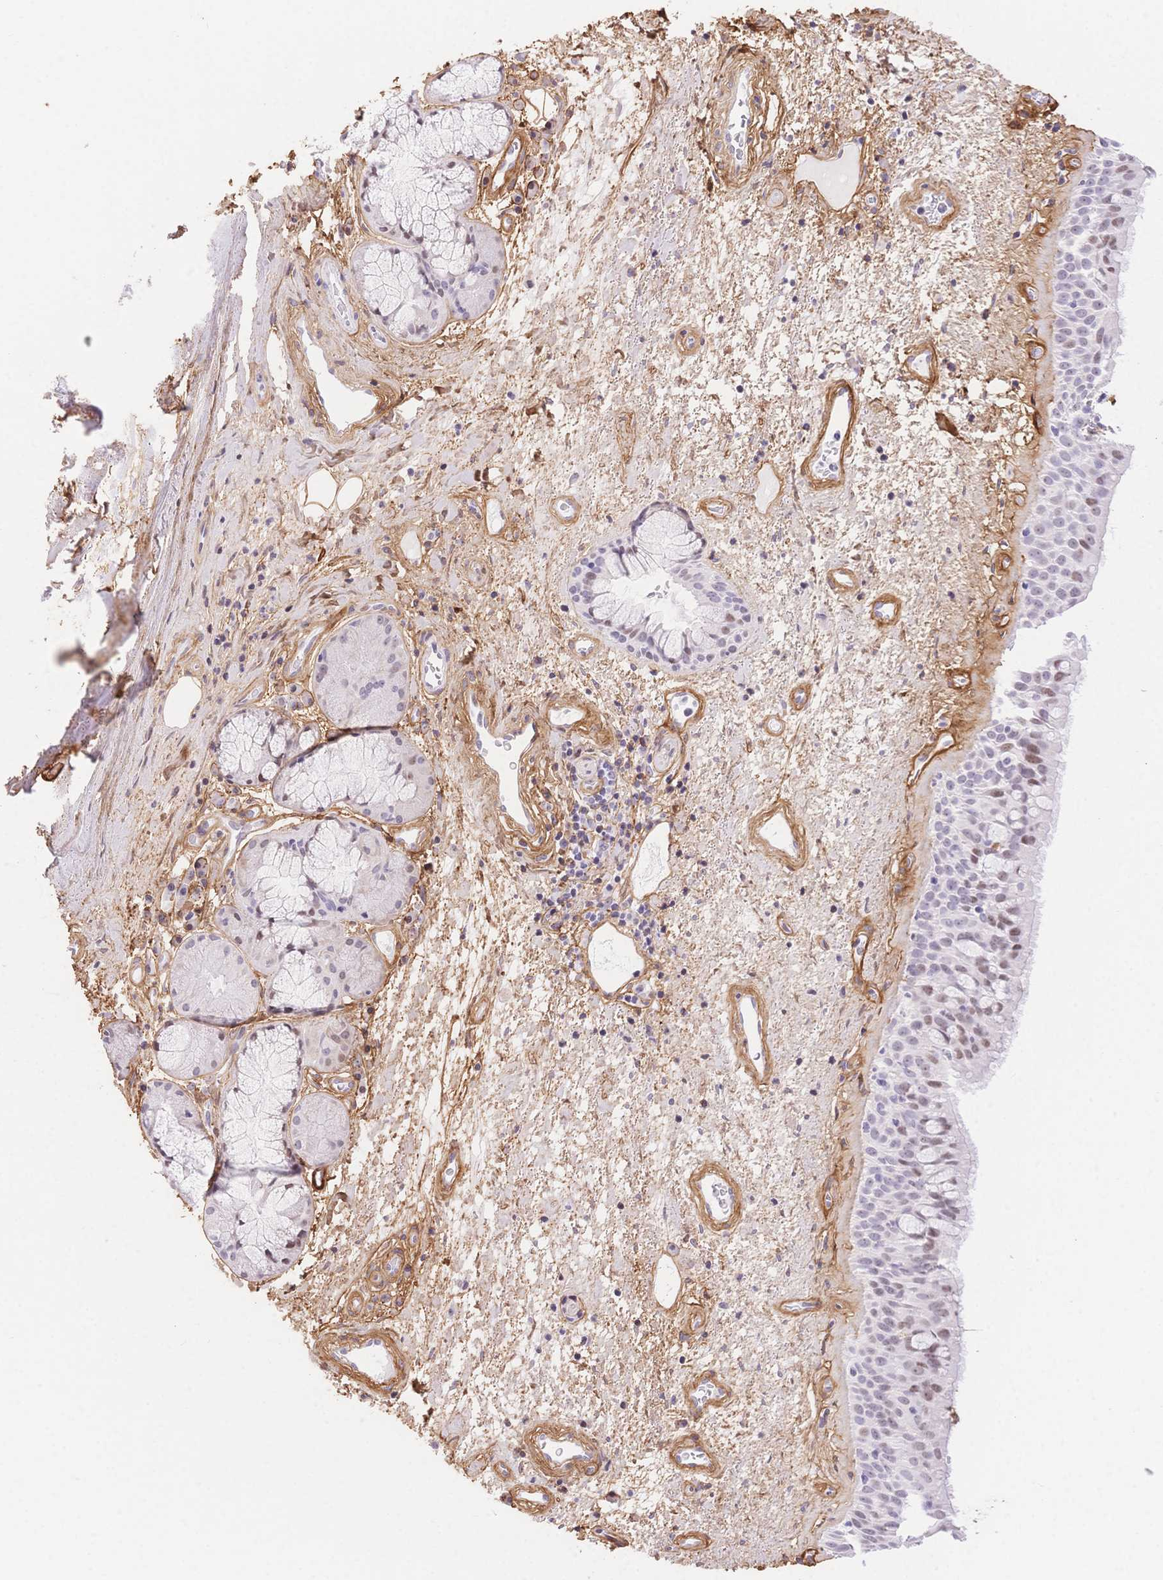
{"staining": {"intensity": "moderate", "quantity": "<25%", "location": "nuclear"}, "tissue": "bronchus", "cell_type": "Respiratory epithelial cells", "image_type": "normal", "snomed": [{"axis": "morphology", "description": "Normal tissue, NOS"}, {"axis": "topography", "description": "Bronchus"}], "caption": "Immunohistochemistry (IHC) micrograph of benign bronchus: human bronchus stained using immunohistochemistry displays low levels of moderate protein expression localized specifically in the nuclear of respiratory epithelial cells, appearing as a nuclear brown color.", "gene": "PDZD2", "patient": {"sex": "male", "age": 48}}